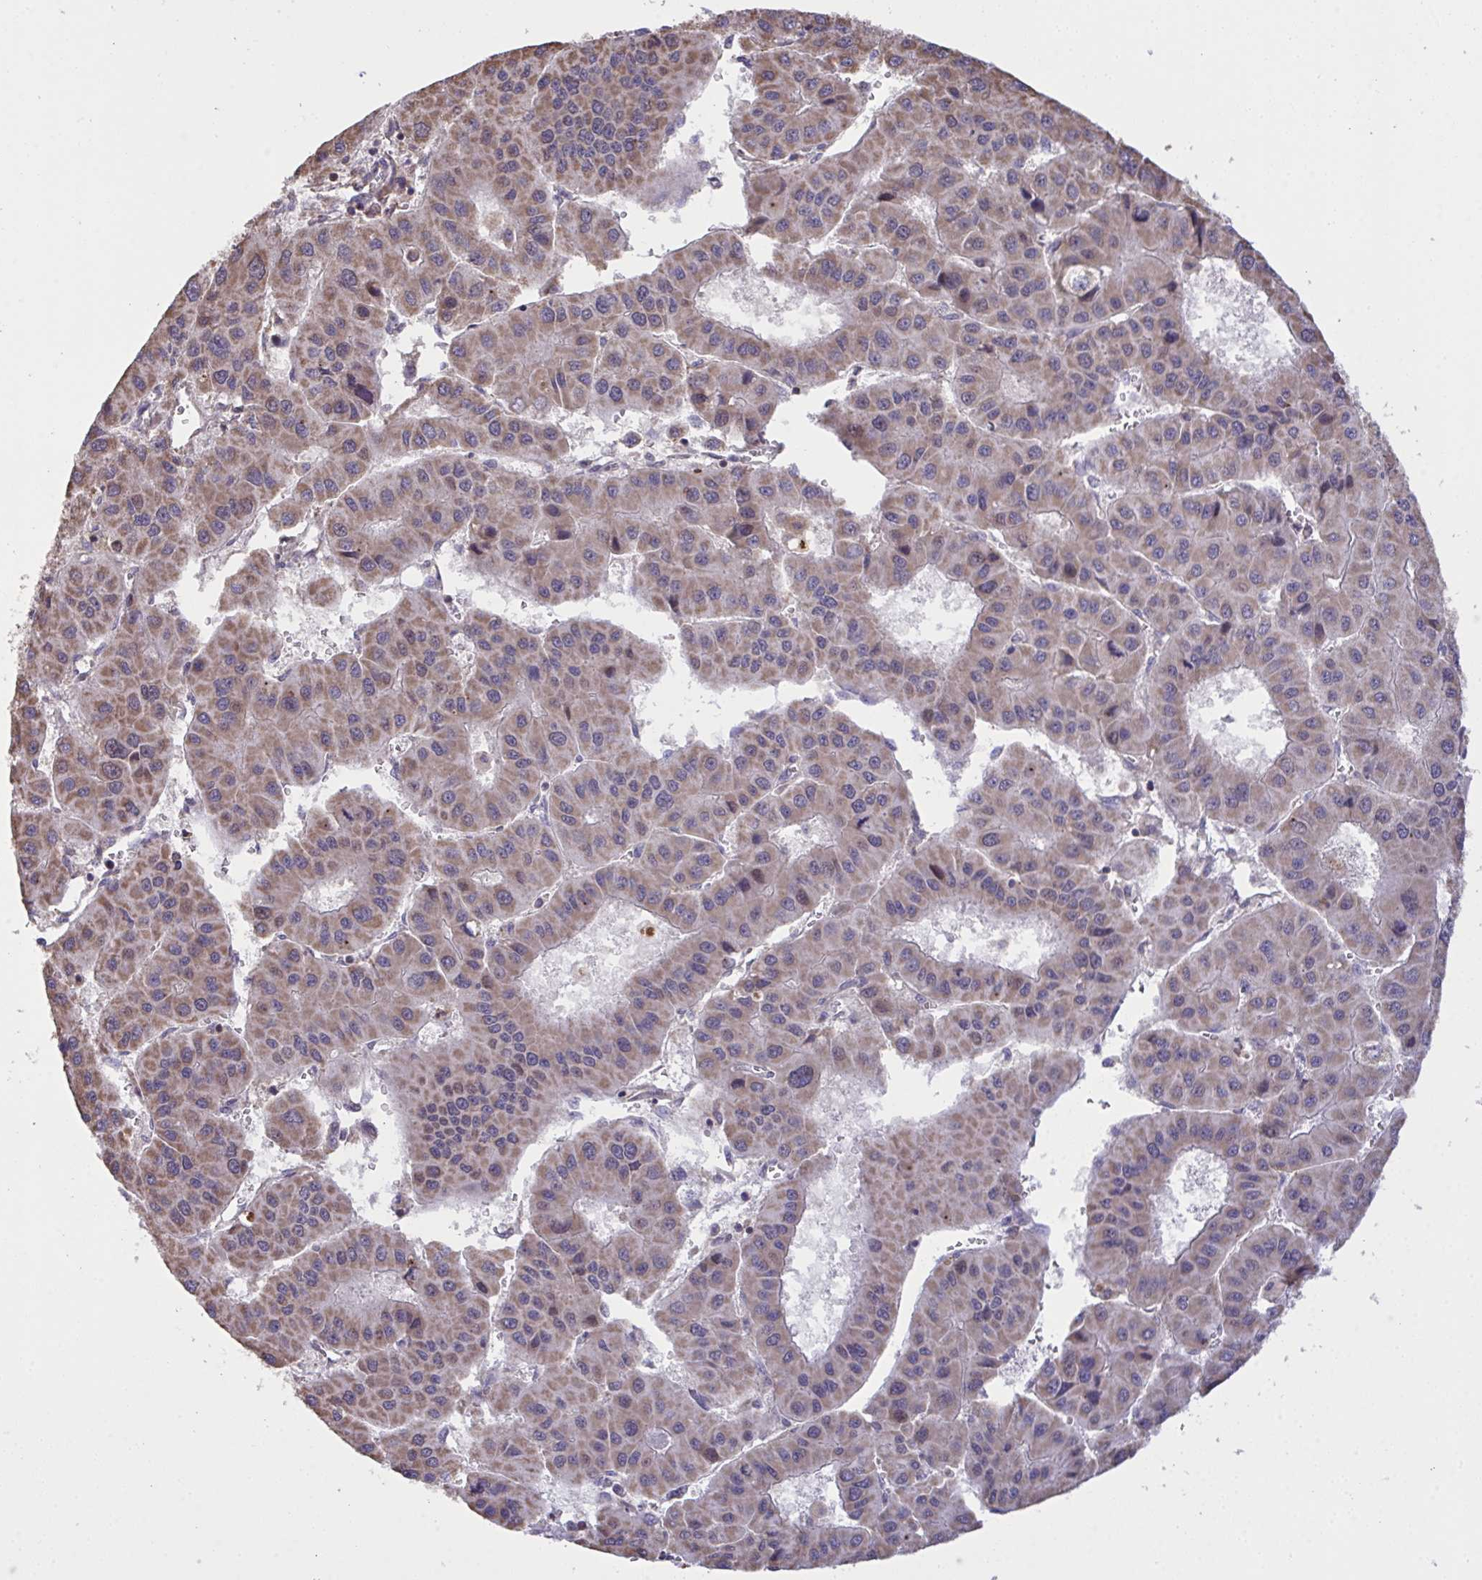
{"staining": {"intensity": "weak", "quantity": ">75%", "location": "cytoplasmic/membranous"}, "tissue": "liver cancer", "cell_type": "Tumor cells", "image_type": "cancer", "snomed": [{"axis": "morphology", "description": "Carcinoma, Hepatocellular, NOS"}, {"axis": "topography", "description": "Liver"}], "caption": "Liver hepatocellular carcinoma stained with immunohistochemistry (IHC) demonstrates weak cytoplasmic/membranous positivity in approximately >75% of tumor cells. (DAB (3,3'-diaminobenzidine) = brown stain, brightfield microscopy at high magnification).", "gene": "PPM1H", "patient": {"sex": "male", "age": 73}}